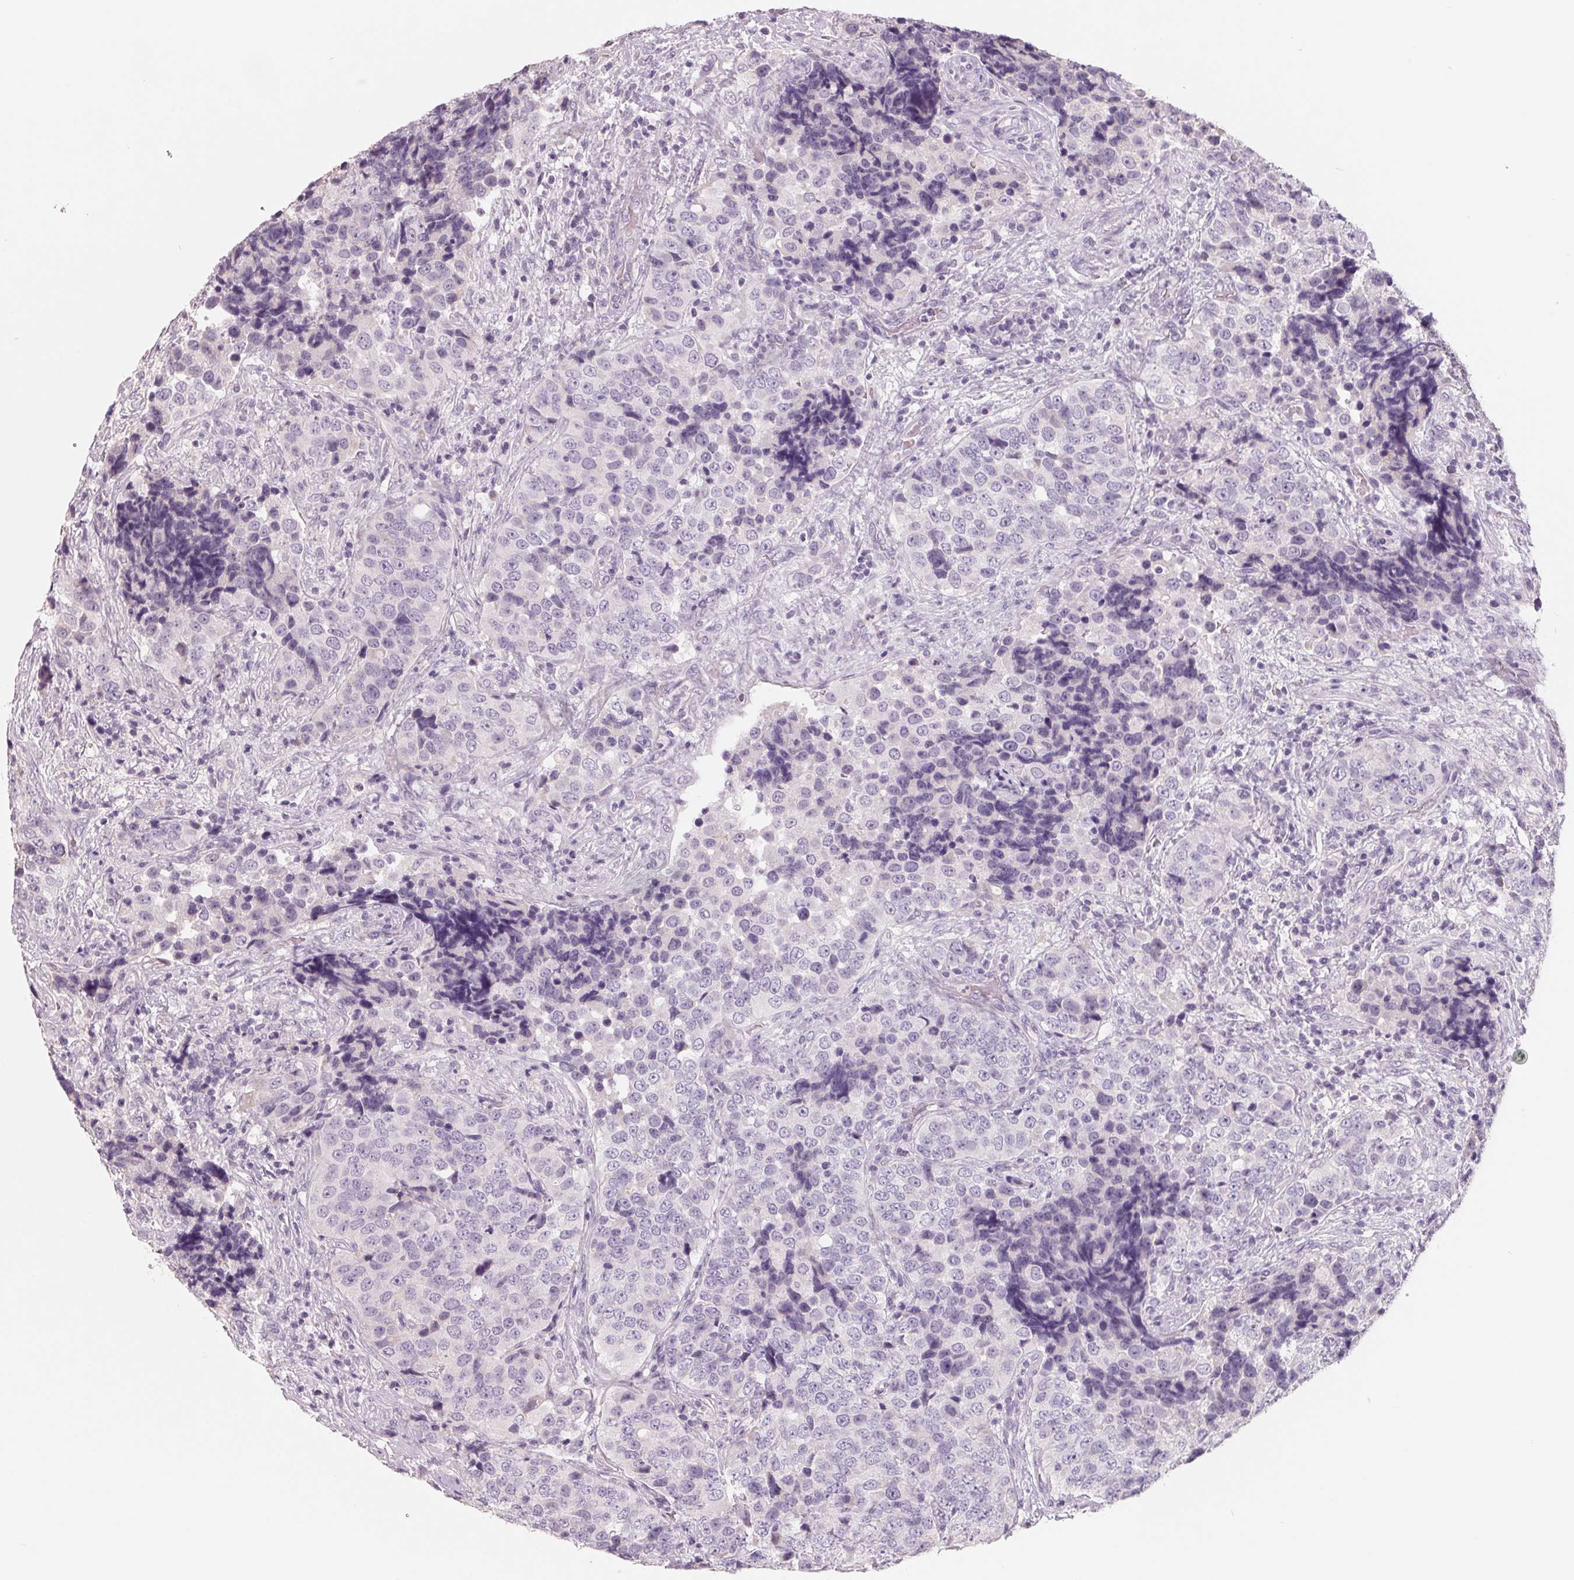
{"staining": {"intensity": "negative", "quantity": "none", "location": "none"}, "tissue": "urothelial cancer", "cell_type": "Tumor cells", "image_type": "cancer", "snomed": [{"axis": "morphology", "description": "Urothelial carcinoma, NOS"}, {"axis": "topography", "description": "Urinary bladder"}], "caption": "Photomicrograph shows no protein expression in tumor cells of urothelial cancer tissue. (DAB (3,3'-diaminobenzidine) immunohistochemistry (IHC) visualized using brightfield microscopy, high magnification).", "gene": "FTCD", "patient": {"sex": "male", "age": 52}}